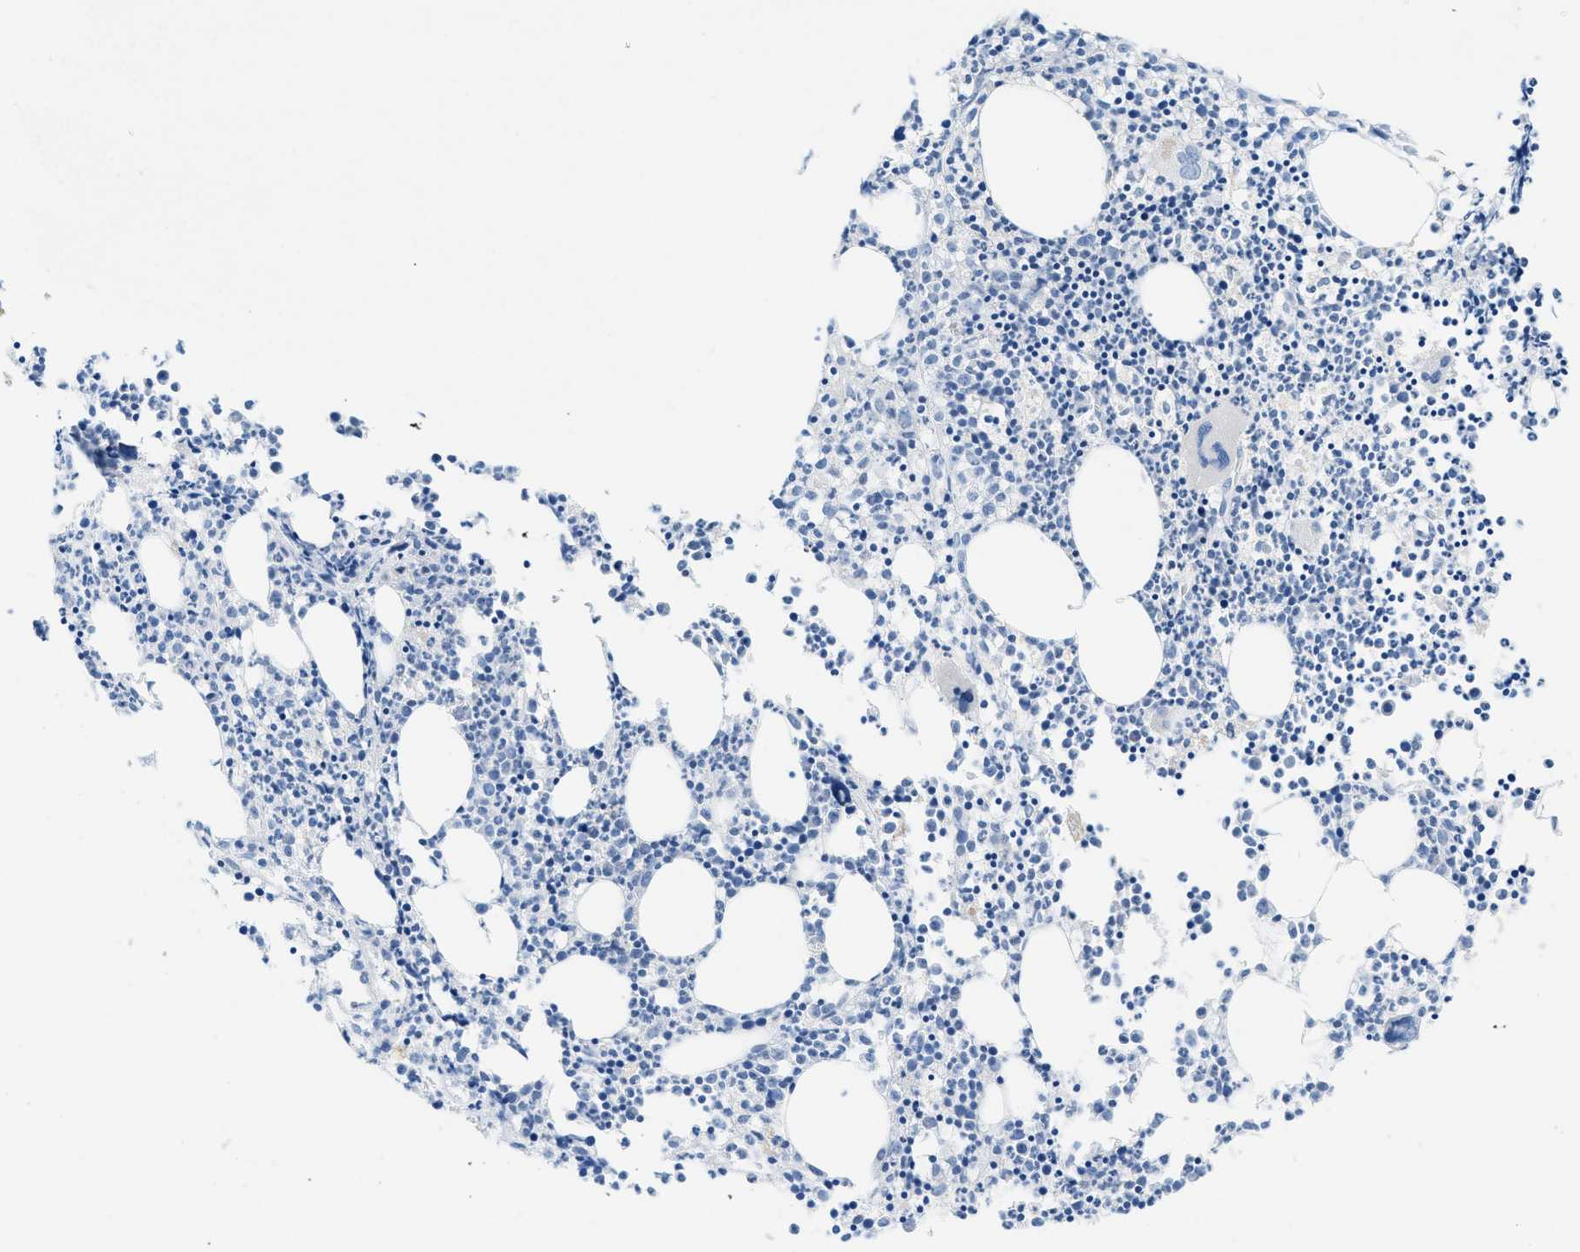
{"staining": {"intensity": "negative", "quantity": "none", "location": "none"}, "tissue": "bone marrow", "cell_type": "Hematopoietic cells", "image_type": "normal", "snomed": [{"axis": "morphology", "description": "Normal tissue, NOS"}, {"axis": "morphology", "description": "Inflammation, NOS"}, {"axis": "topography", "description": "Bone marrow"}], "caption": "Immunohistochemistry (IHC) image of normal bone marrow: human bone marrow stained with DAB reveals no significant protein staining in hematopoietic cells. (Brightfield microscopy of DAB immunohistochemistry at high magnification).", "gene": "CNNM4", "patient": {"sex": "female", "age": 53}}